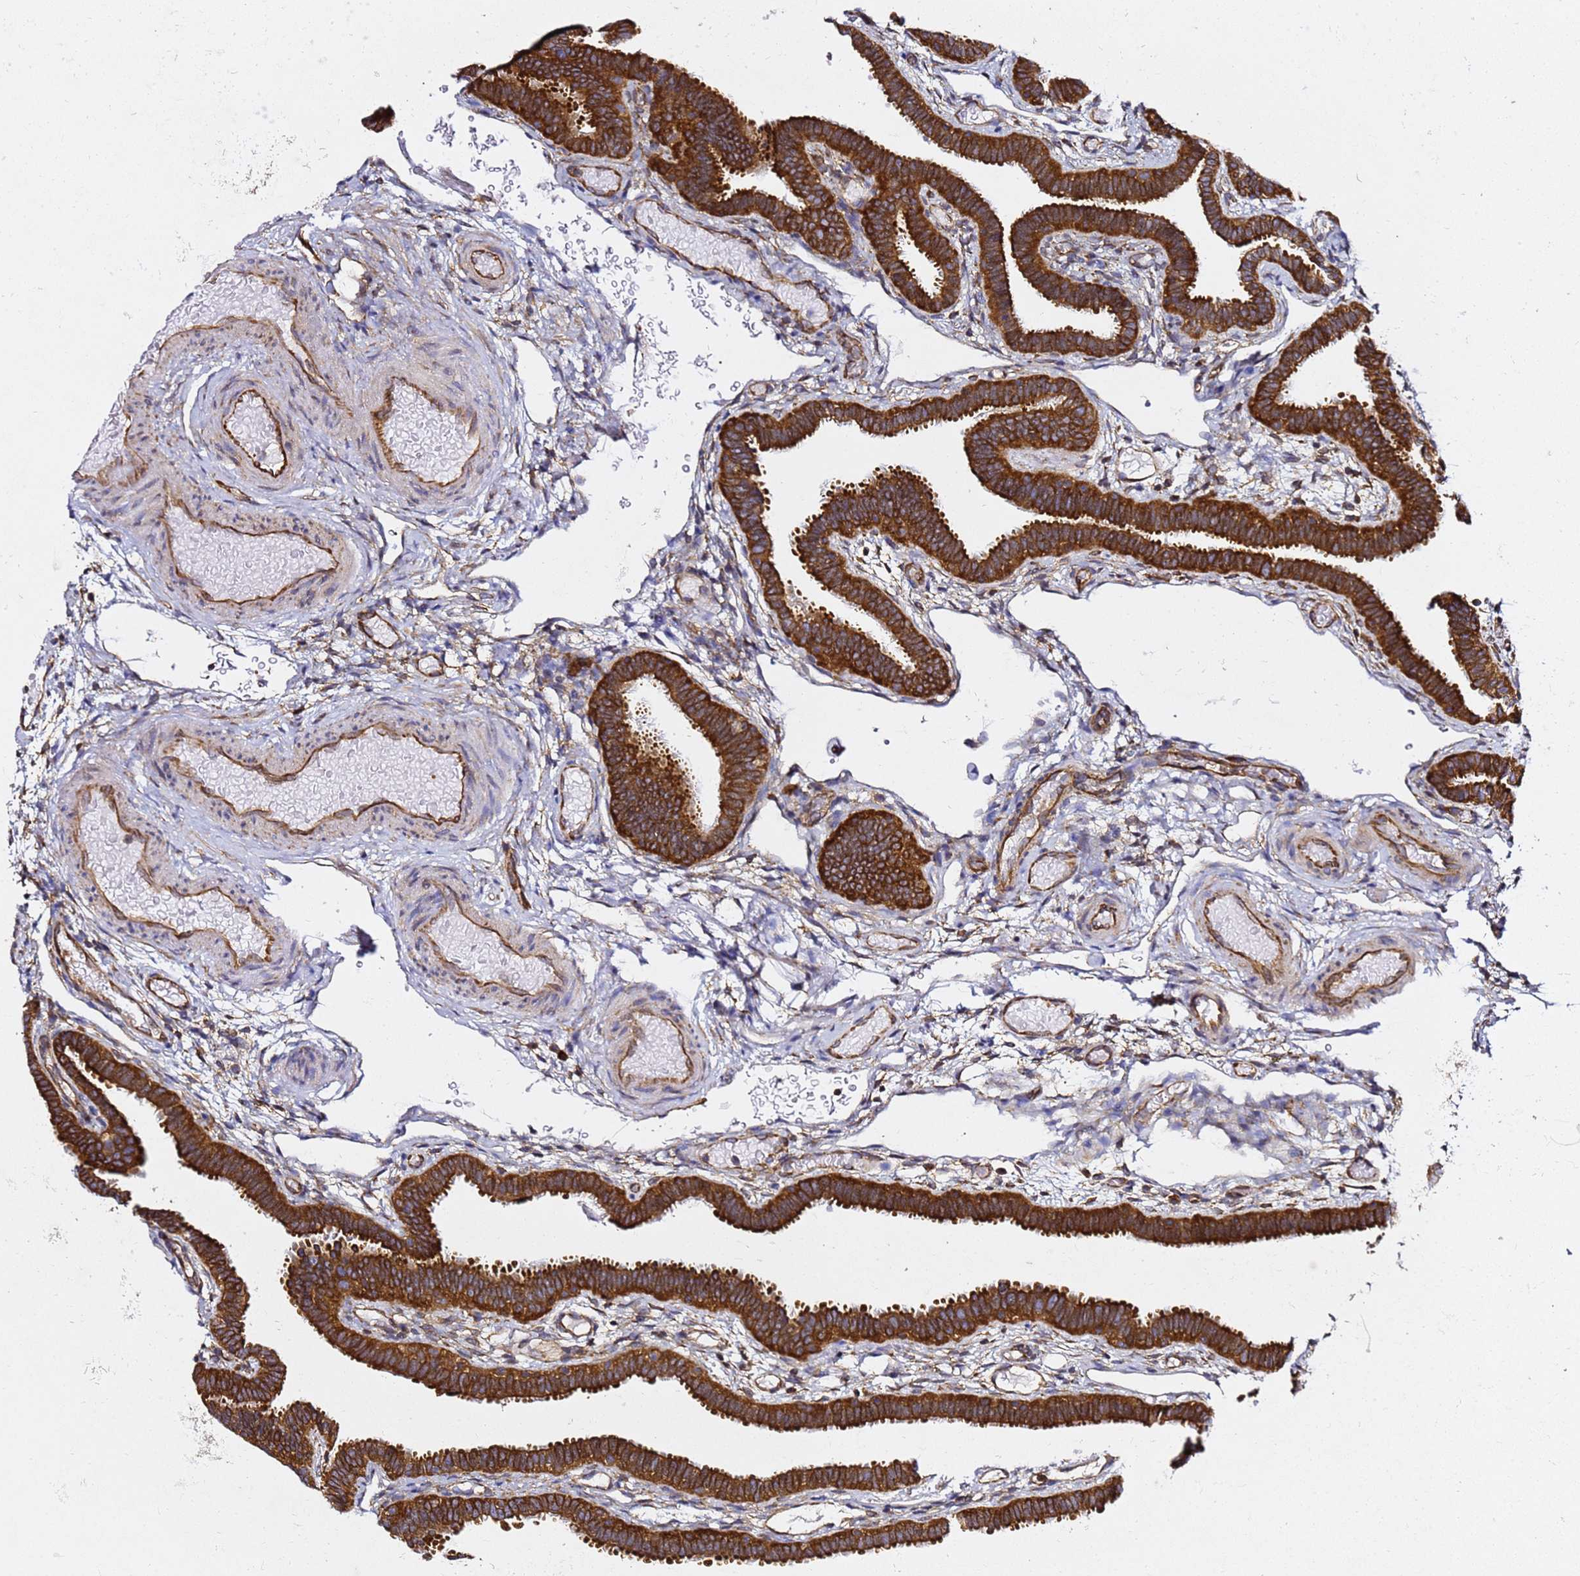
{"staining": {"intensity": "strong", "quantity": ">75%", "location": "cytoplasmic/membranous"}, "tissue": "fallopian tube", "cell_type": "Glandular cells", "image_type": "normal", "snomed": [{"axis": "morphology", "description": "Normal tissue, NOS"}, {"axis": "topography", "description": "Fallopian tube"}], "caption": "Immunohistochemical staining of benign fallopian tube reveals >75% levels of strong cytoplasmic/membranous protein positivity in approximately >75% of glandular cells. (IHC, brightfield microscopy, high magnification).", "gene": "TPST1", "patient": {"sex": "female", "age": 37}}